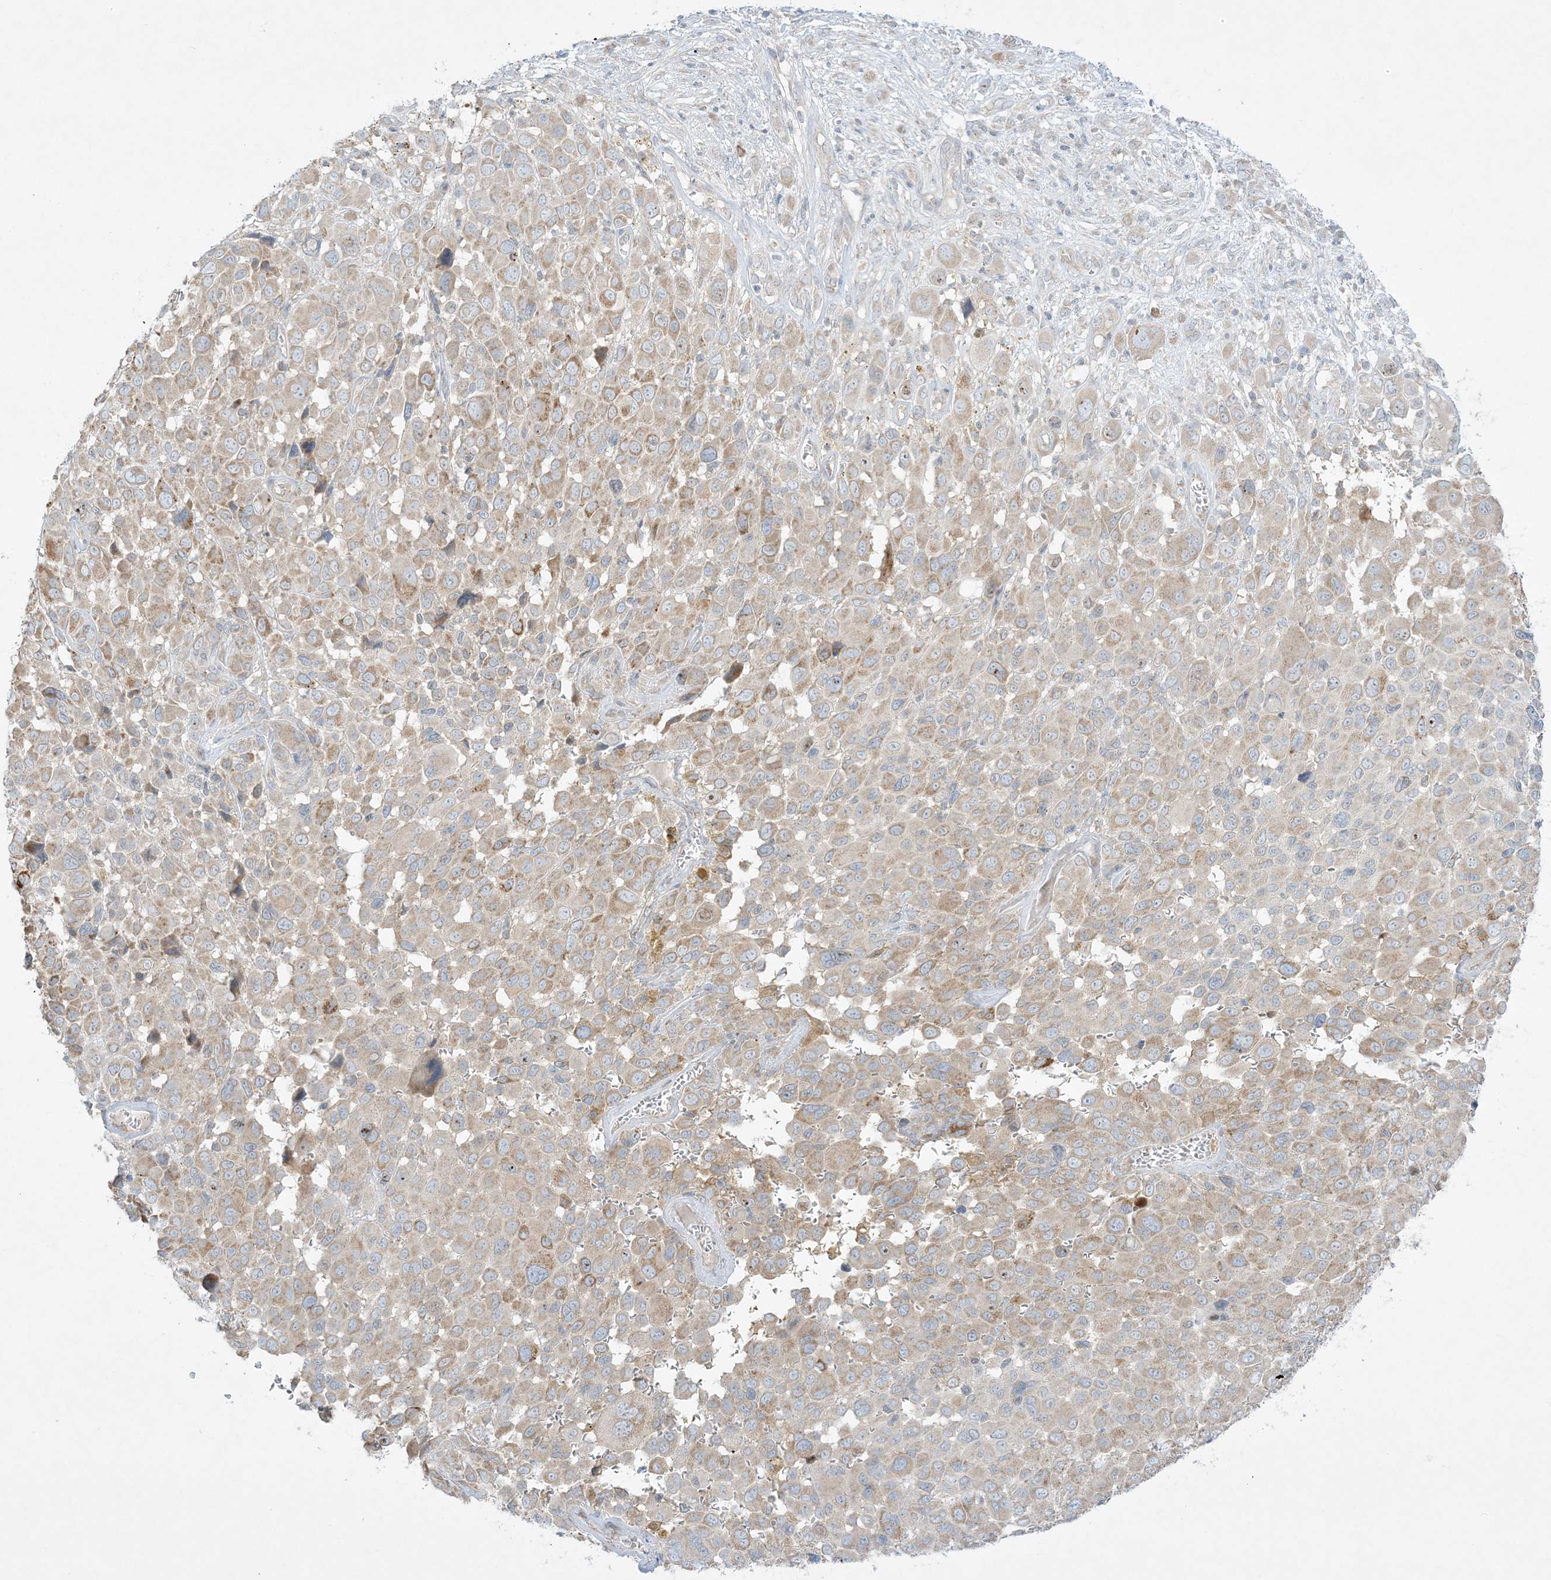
{"staining": {"intensity": "moderate", "quantity": "<25%", "location": "cytoplasmic/membranous"}, "tissue": "melanoma", "cell_type": "Tumor cells", "image_type": "cancer", "snomed": [{"axis": "morphology", "description": "Malignant melanoma, NOS"}, {"axis": "topography", "description": "Skin of trunk"}], "caption": "Immunohistochemistry (IHC) histopathology image of melanoma stained for a protein (brown), which reveals low levels of moderate cytoplasmic/membranous expression in about <25% of tumor cells.", "gene": "RPP40", "patient": {"sex": "male", "age": 71}}